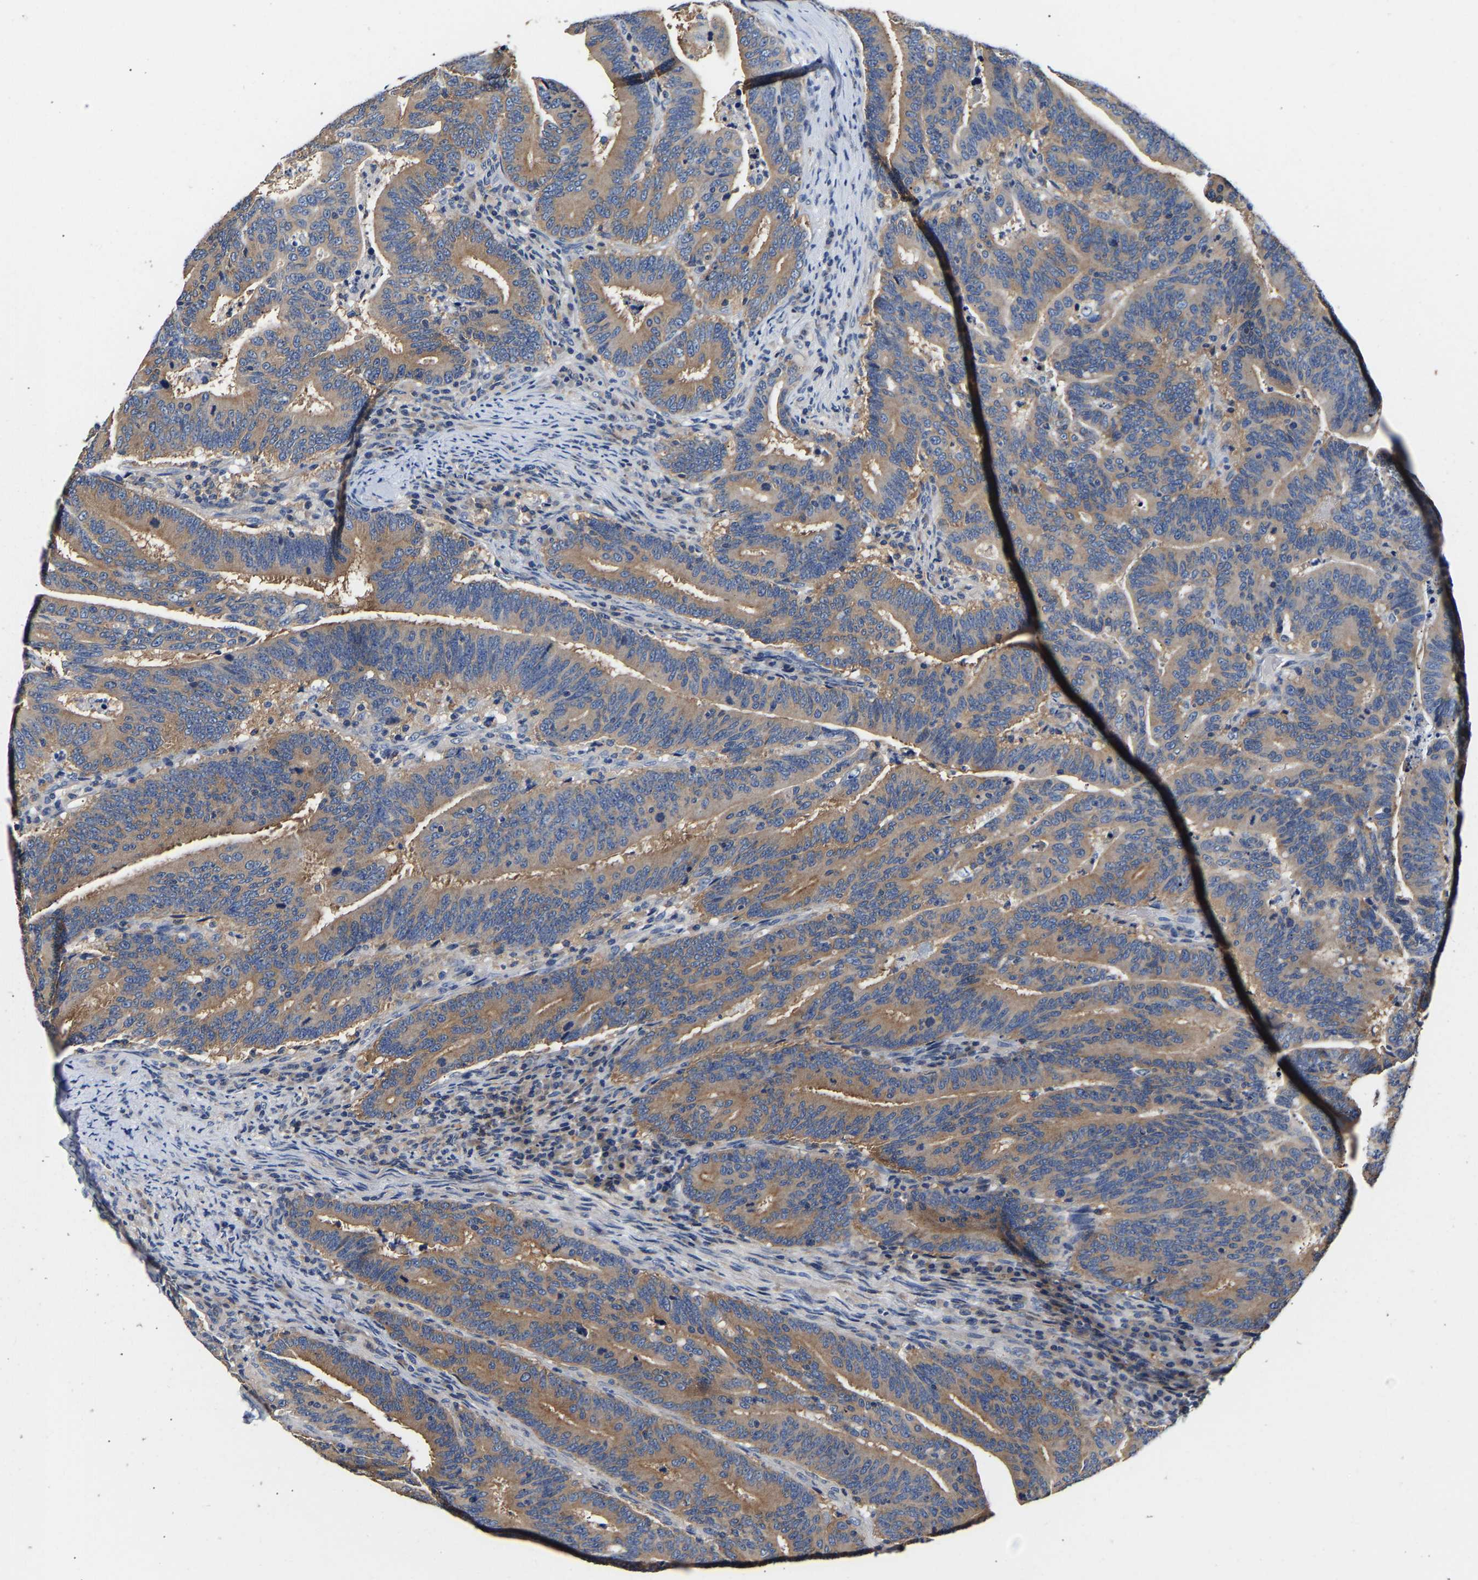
{"staining": {"intensity": "moderate", "quantity": ">75%", "location": "cytoplasmic/membranous"}, "tissue": "colorectal cancer", "cell_type": "Tumor cells", "image_type": "cancer", "snomed": [{"axis": "morphology", "description": "Adenocarcinoma, NOS"}, {"axis": "topography", "description": "Colon"}], "caption": "Human colorectal cancer (adenocarcinoma) stained for a protein (brown) displays moderate cytoplasmic/membranous positive expression in approximately >75% of tumor cells.", "gene": "LRBA", "patient": {"sex": "female", "age": 66}}